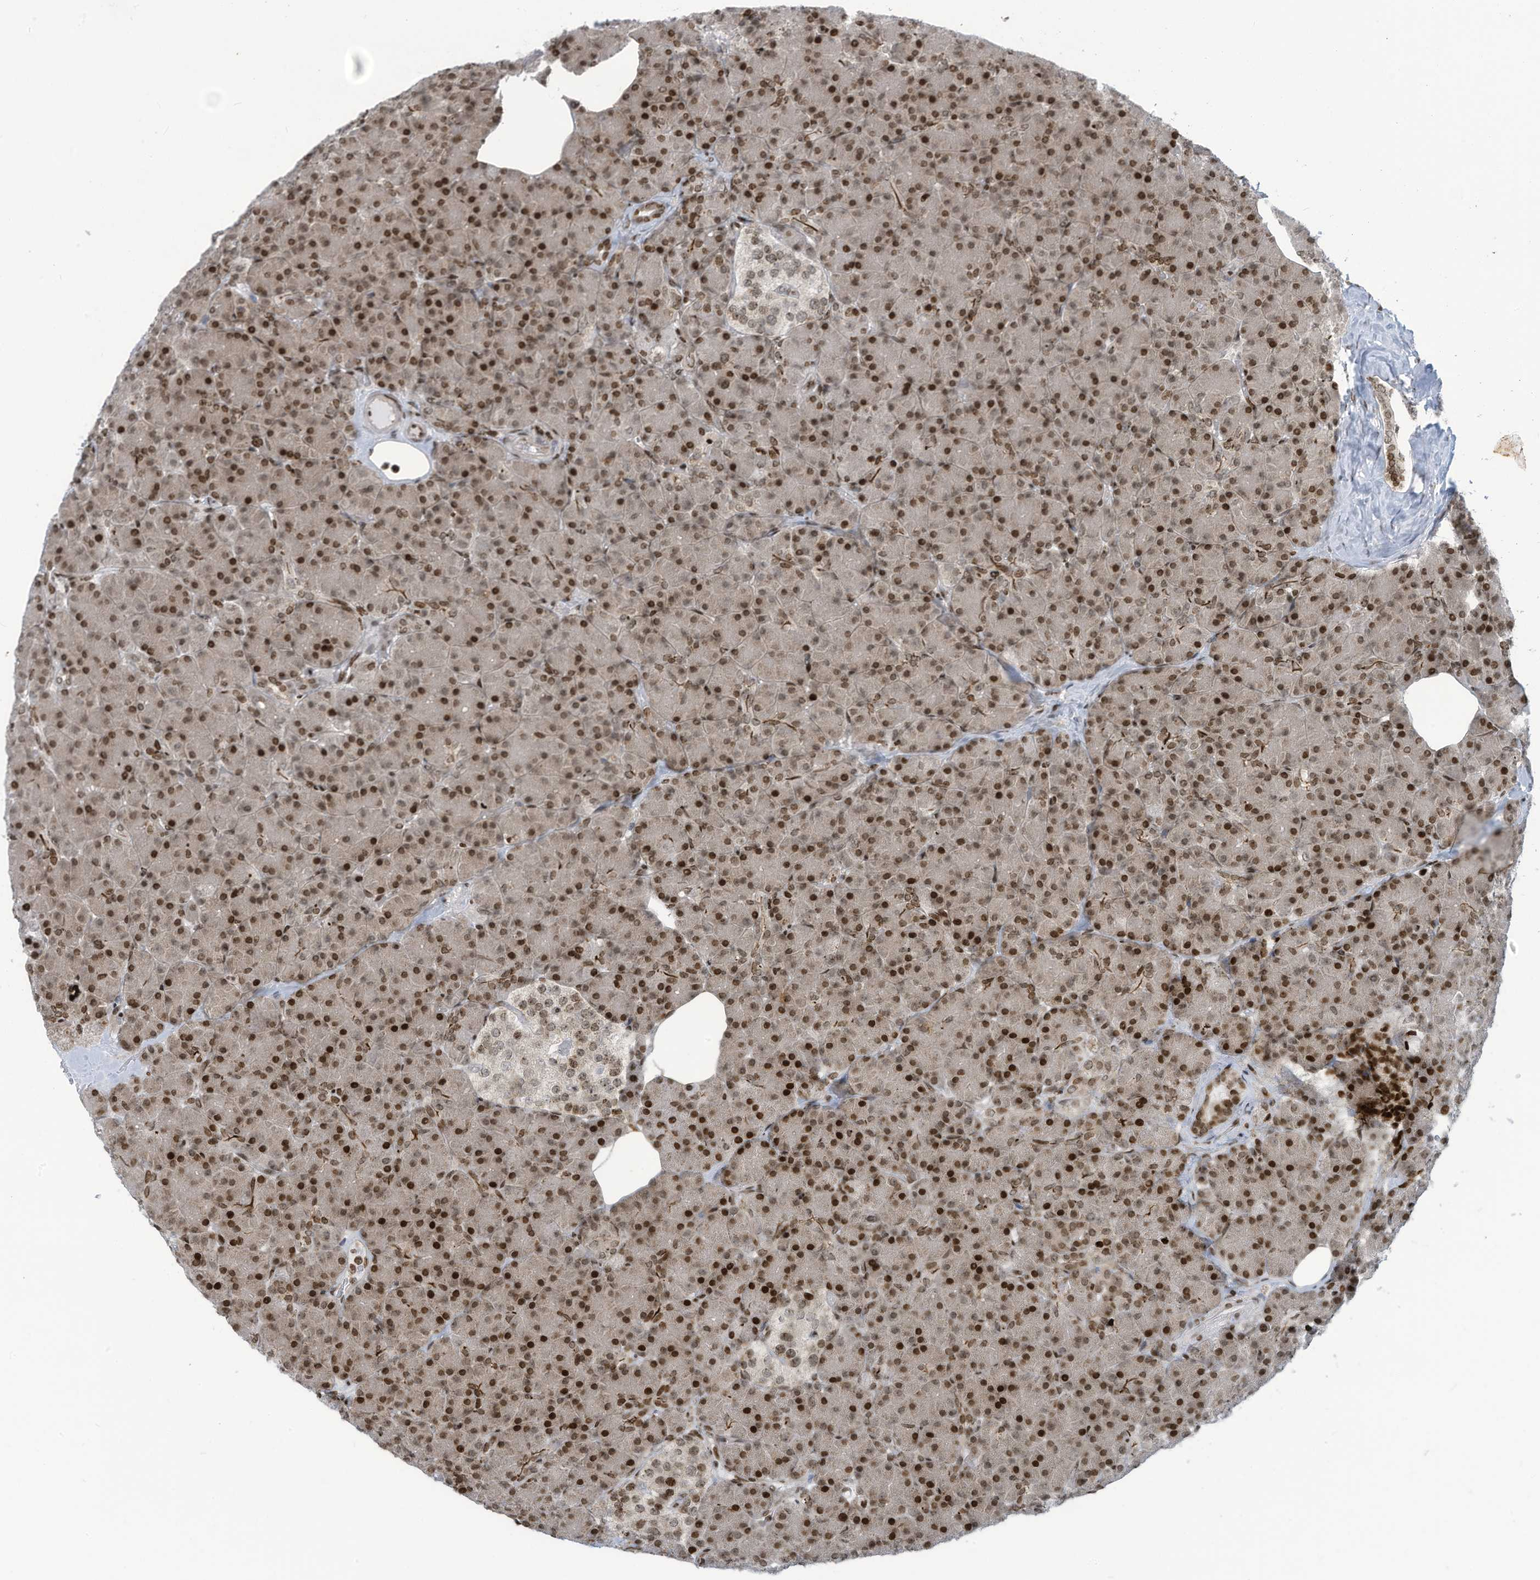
{"staining": {"intensity": "strong", "quantity": "25%-75%", "location": "cytoplasmic/membranous,nuclear"}, "tissue": "pancreas", "cell_type": "Exocrine glandular cells", "image_type": "normal", "snomed": [{"axis": "morphology", "description": "Normal tissue, NOS"}, {"axis": "topography", "description": "Pancreas"}], "caption": "Strong cytoplasmic/membranous,nuclear protein staining is appreciated in about 25%-75% of exocrine glandular cells in pancreas. The protein of interest is stained brown, and the nuclei are stained in blue (DAB IHC with brightfield microscopy, high magnification).", "gene": "ADI1", "patient": {"sex": "female", "age": 43}}